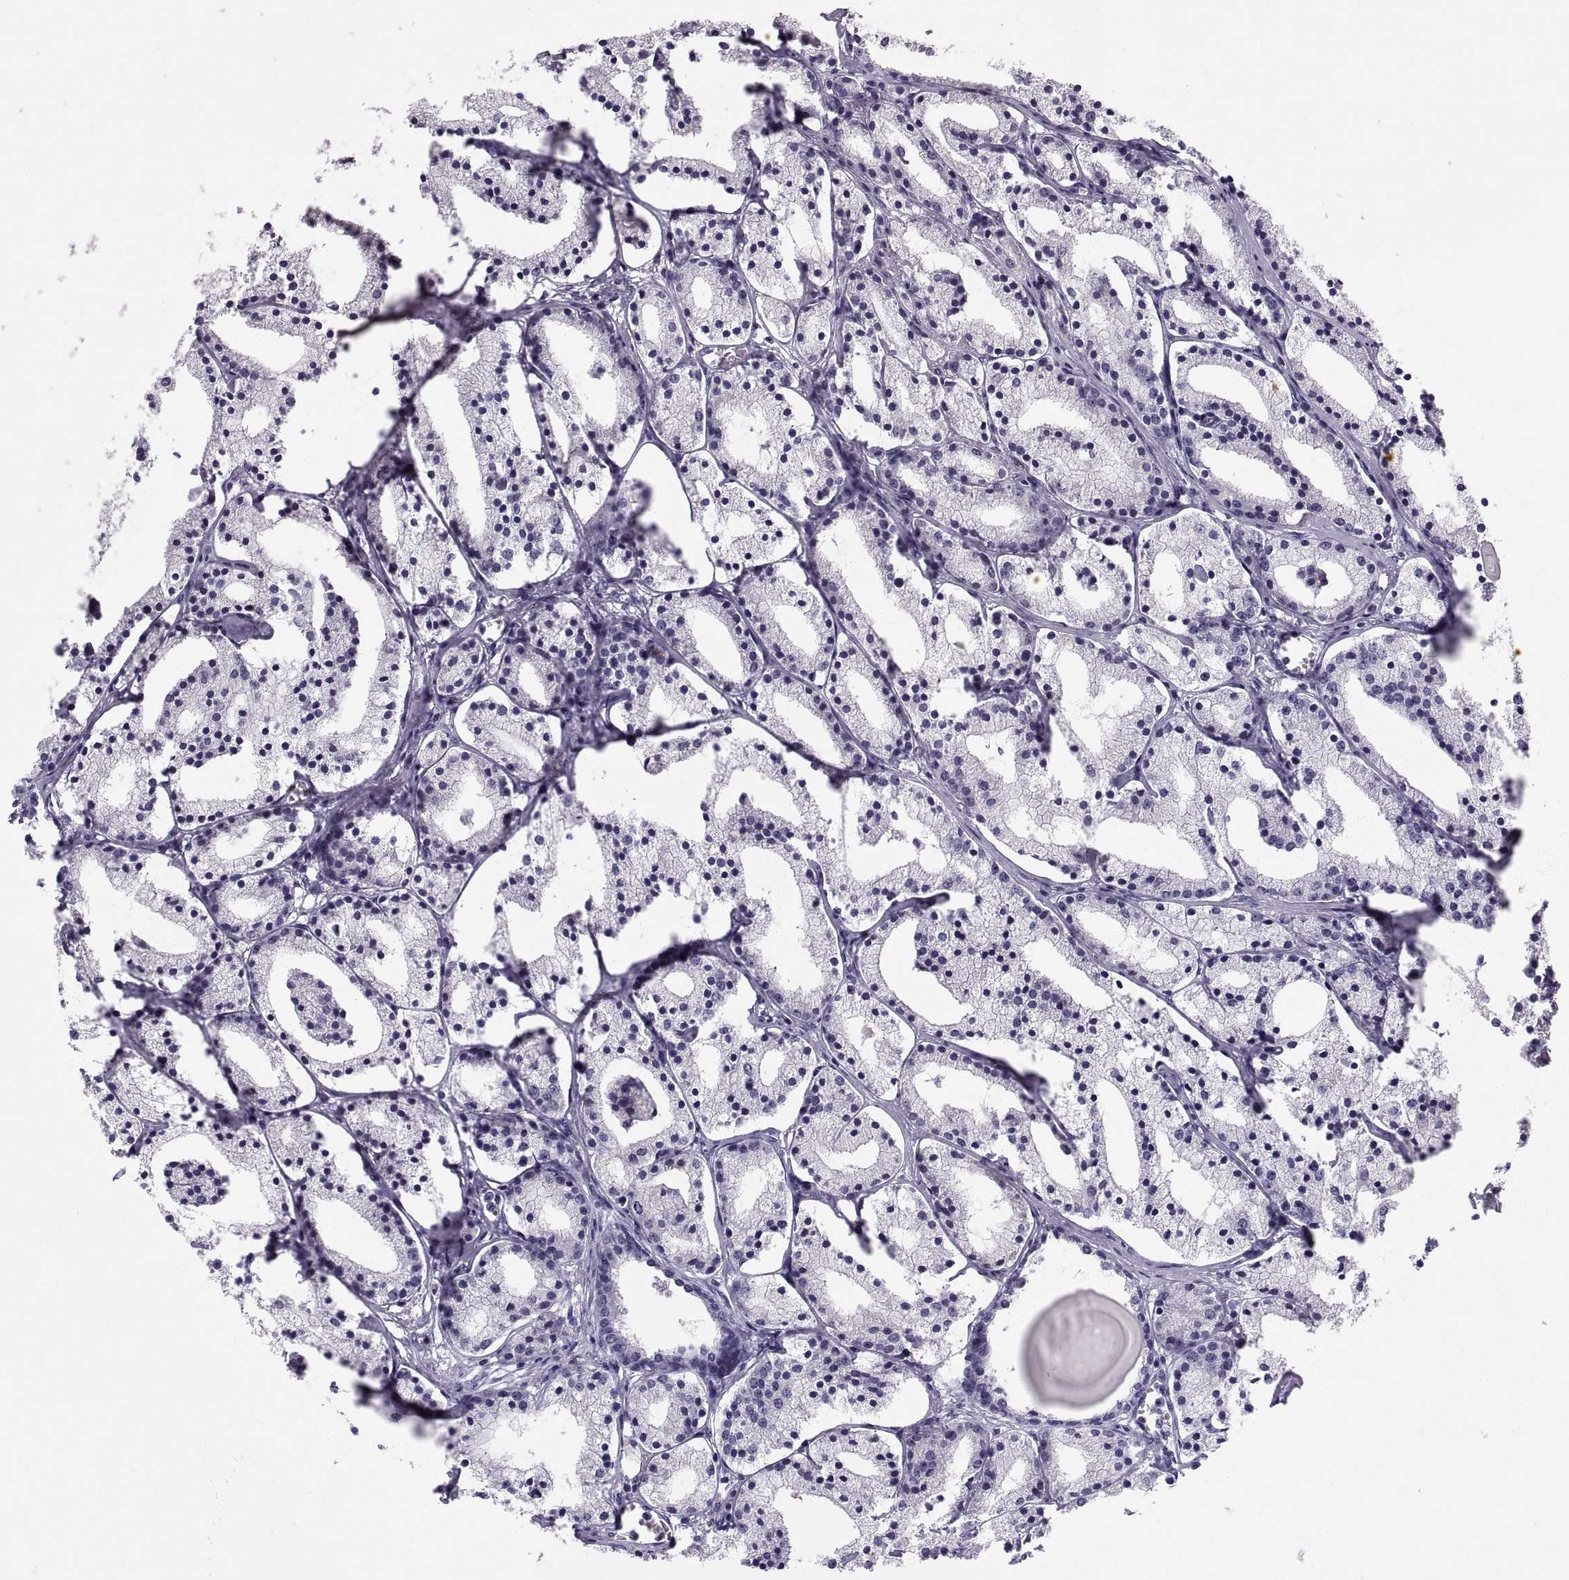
{"staining": {"intensity": "negative", "quantity": "none", "location": "none"}, "tissue": "prostate cancer", "cell_type": "Tumor cells", "image_type": "cancer", "snomed": [{"axis": "morphology", "description": "Adenocarcinoma, NOS"}, {"axis": "topography", "description": "Prostate"}], "caption": "High magnification brightfield microscopy of adenocarcinoma (prostate) stained with DAB (brown) and counterstained with hematoxylin (blue): tumor cells show no significant expression.", "gene": "SLC22A6", "patient": {"sex": "male", "age": 69}}